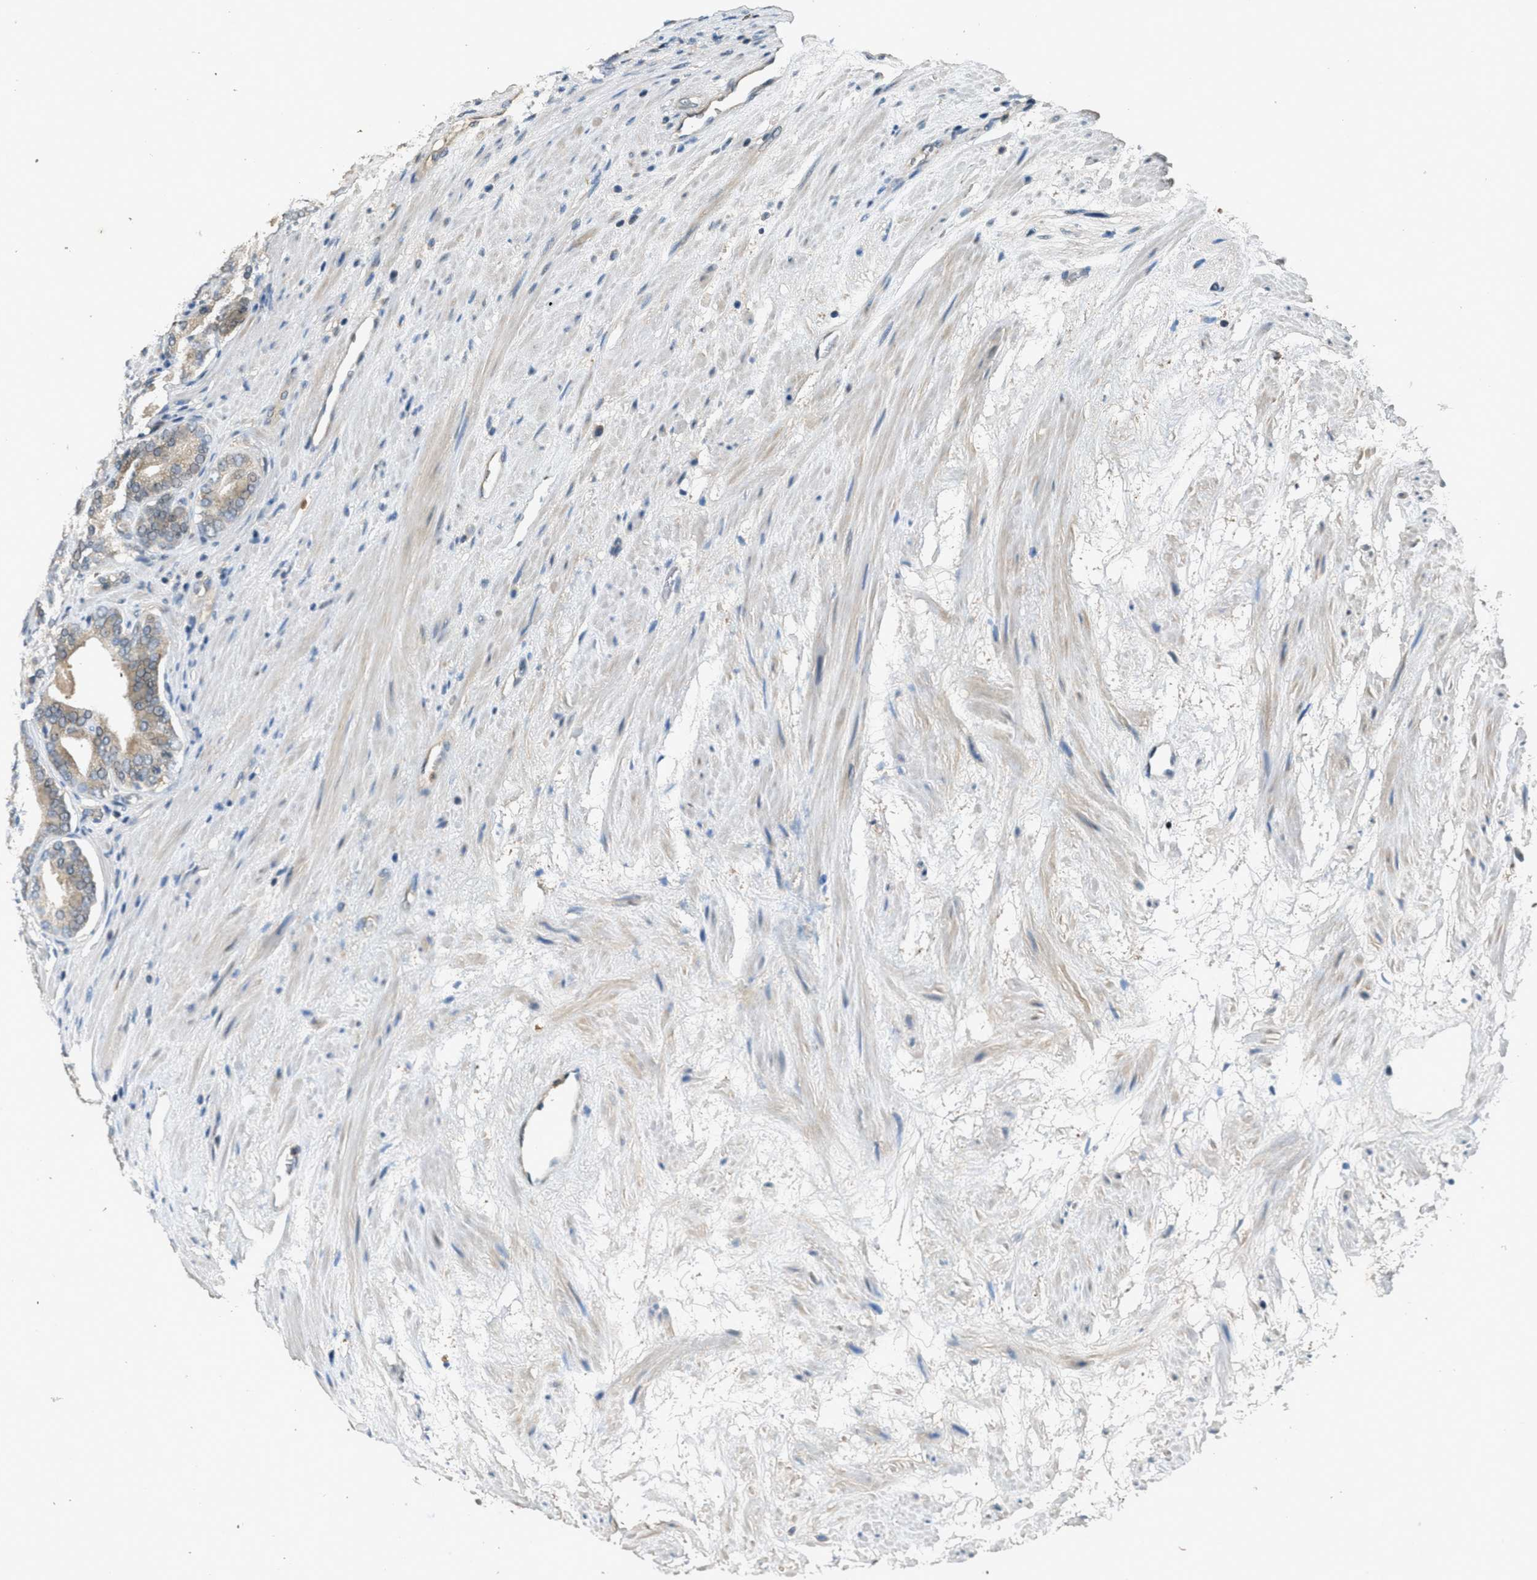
{"staining": {"intensity": "weak", "quantity": ">75%", "location": "cytoplasmic/membranous"}, "tissue": "prostate cancer", "cell_type": "Tumor cells", "image_type": "cancer", "snomed": [{"axis": "morphology", "description": "Adenocarcinoma, High grade"}, {"axis": "topography", "description": "Prostate"}], "caption": "Weak cytoplasmic/membranous protein staining is appreciated in approximately >75% of tumor cells in prostate adenocarcinoma (high-grade).", "gene": "DUSP6", "patient": {"sex": "male", "age": 60}}